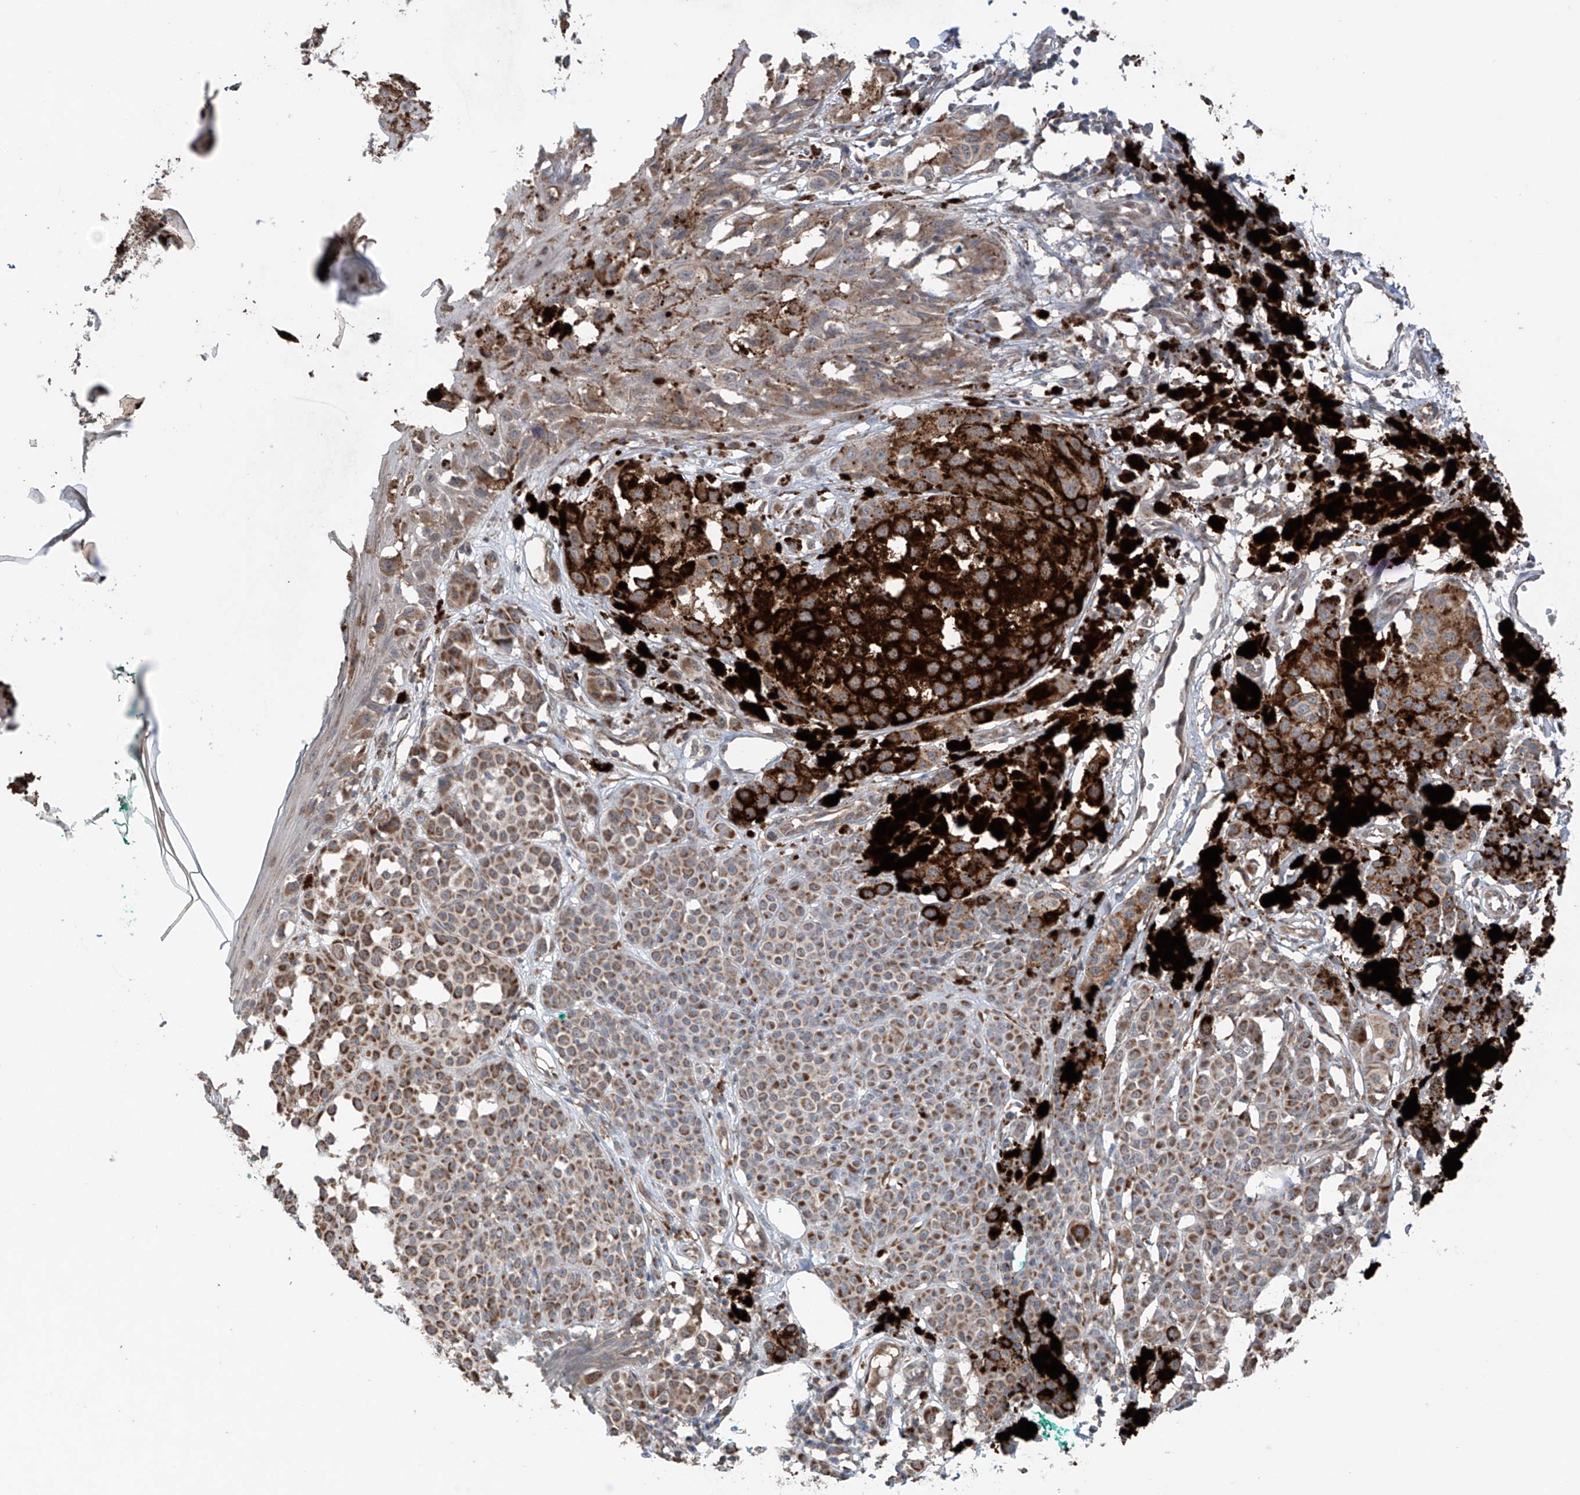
{"staining": {"intensity": "strong", "quantity": "25%-75%", "location": "cytoplasmic/membranous"}, "tissue": "melanoma", "cell_type": "Tumor cells", "image_type": "cancer", "snomed": [{"axis": "morphology", "description": "Malignant melanoma, NOS"}, {"axis": "topography", "description": "Skin of leg"}], "caption": "Protein staining displays strong cytoplasmic/membranous positivity in approximately 25%-75% of tumor cells in malignant melanoma.", "gene": "SAMD3", "patient": {"sex": "female", "age": 72}}